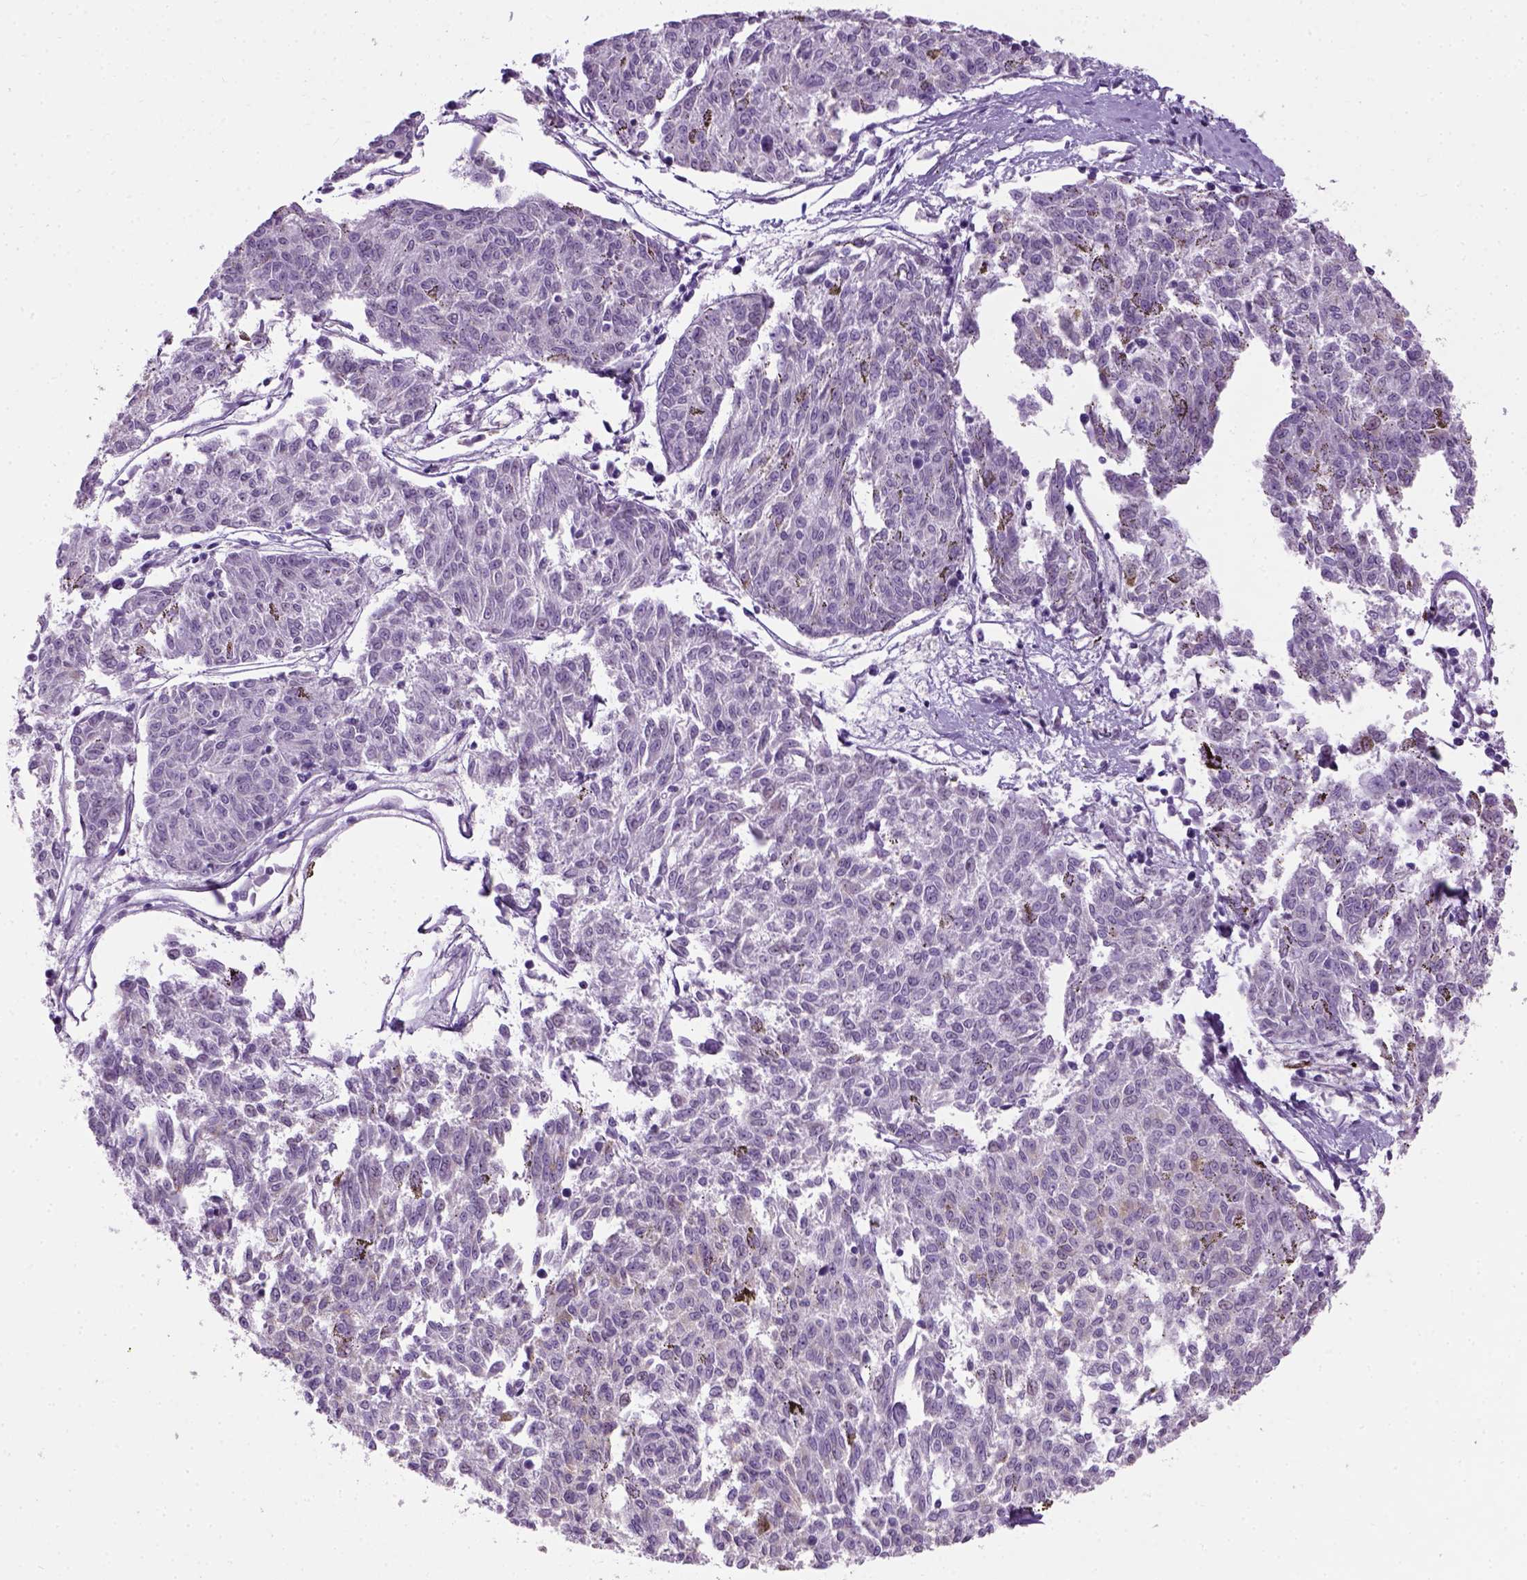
{"staining": {"intensity": "negative", "quantity": "none", "location": "none"}, "tissue": "melanoma", "cell_type": "Tumor cells", "image_type": "cancer", "snomed": [{"axis": "morphology", "description": "Malignant melanoma, NOS"}, {"axis": "topography", "description": "Skin"}], "caption": "DAB immunohistochemical staining of malignant melanoma reveals no significant expression in tumor cells.", "gene": "GABRB2", "patient": {"sex": "female", "age": 72}}